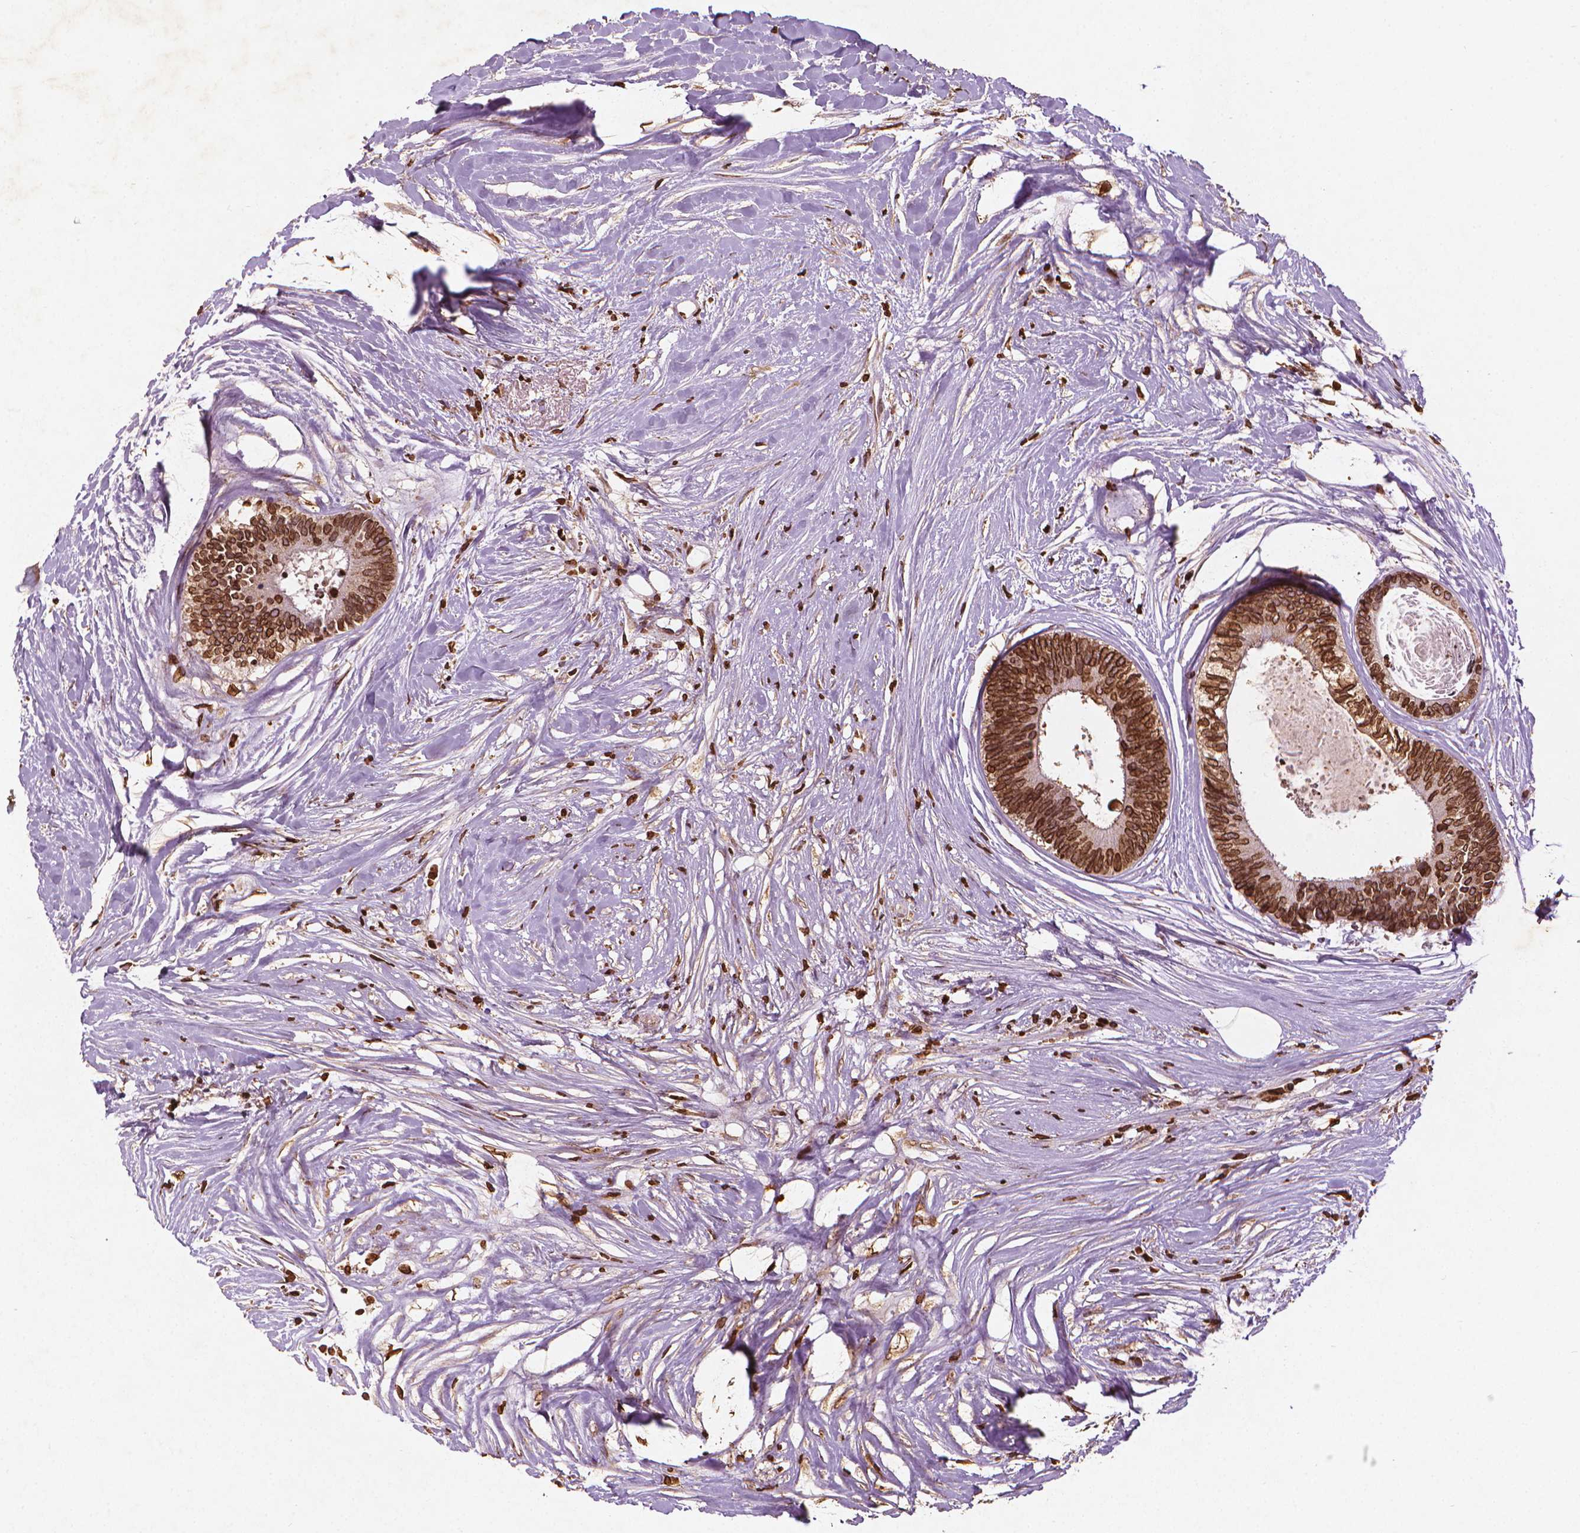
{"staining": {"intensity": "strong", "quantity": ">75%", "location": "cytoplasmic/membranous,nuclear"}, "tissue": "colorectal cancer", "cell_type": "Tumor cells", "image_type": "cancer", "snomed": [{"axis": "morphology", "description": "Adenocarcinoma, NOS"}, {"axis": "topography", "description": "Colon"}, {"axis": "topography", "description": "Rectum"}], "caption": "Colorectal cancer stained for a protein (brown) exhibits strong cytoplasmic/membranous and nuclear positive expression in approximately >75% of tumor cells.", "gene": "LMNB1", "patient": {"sex": "male", "age": 57}}